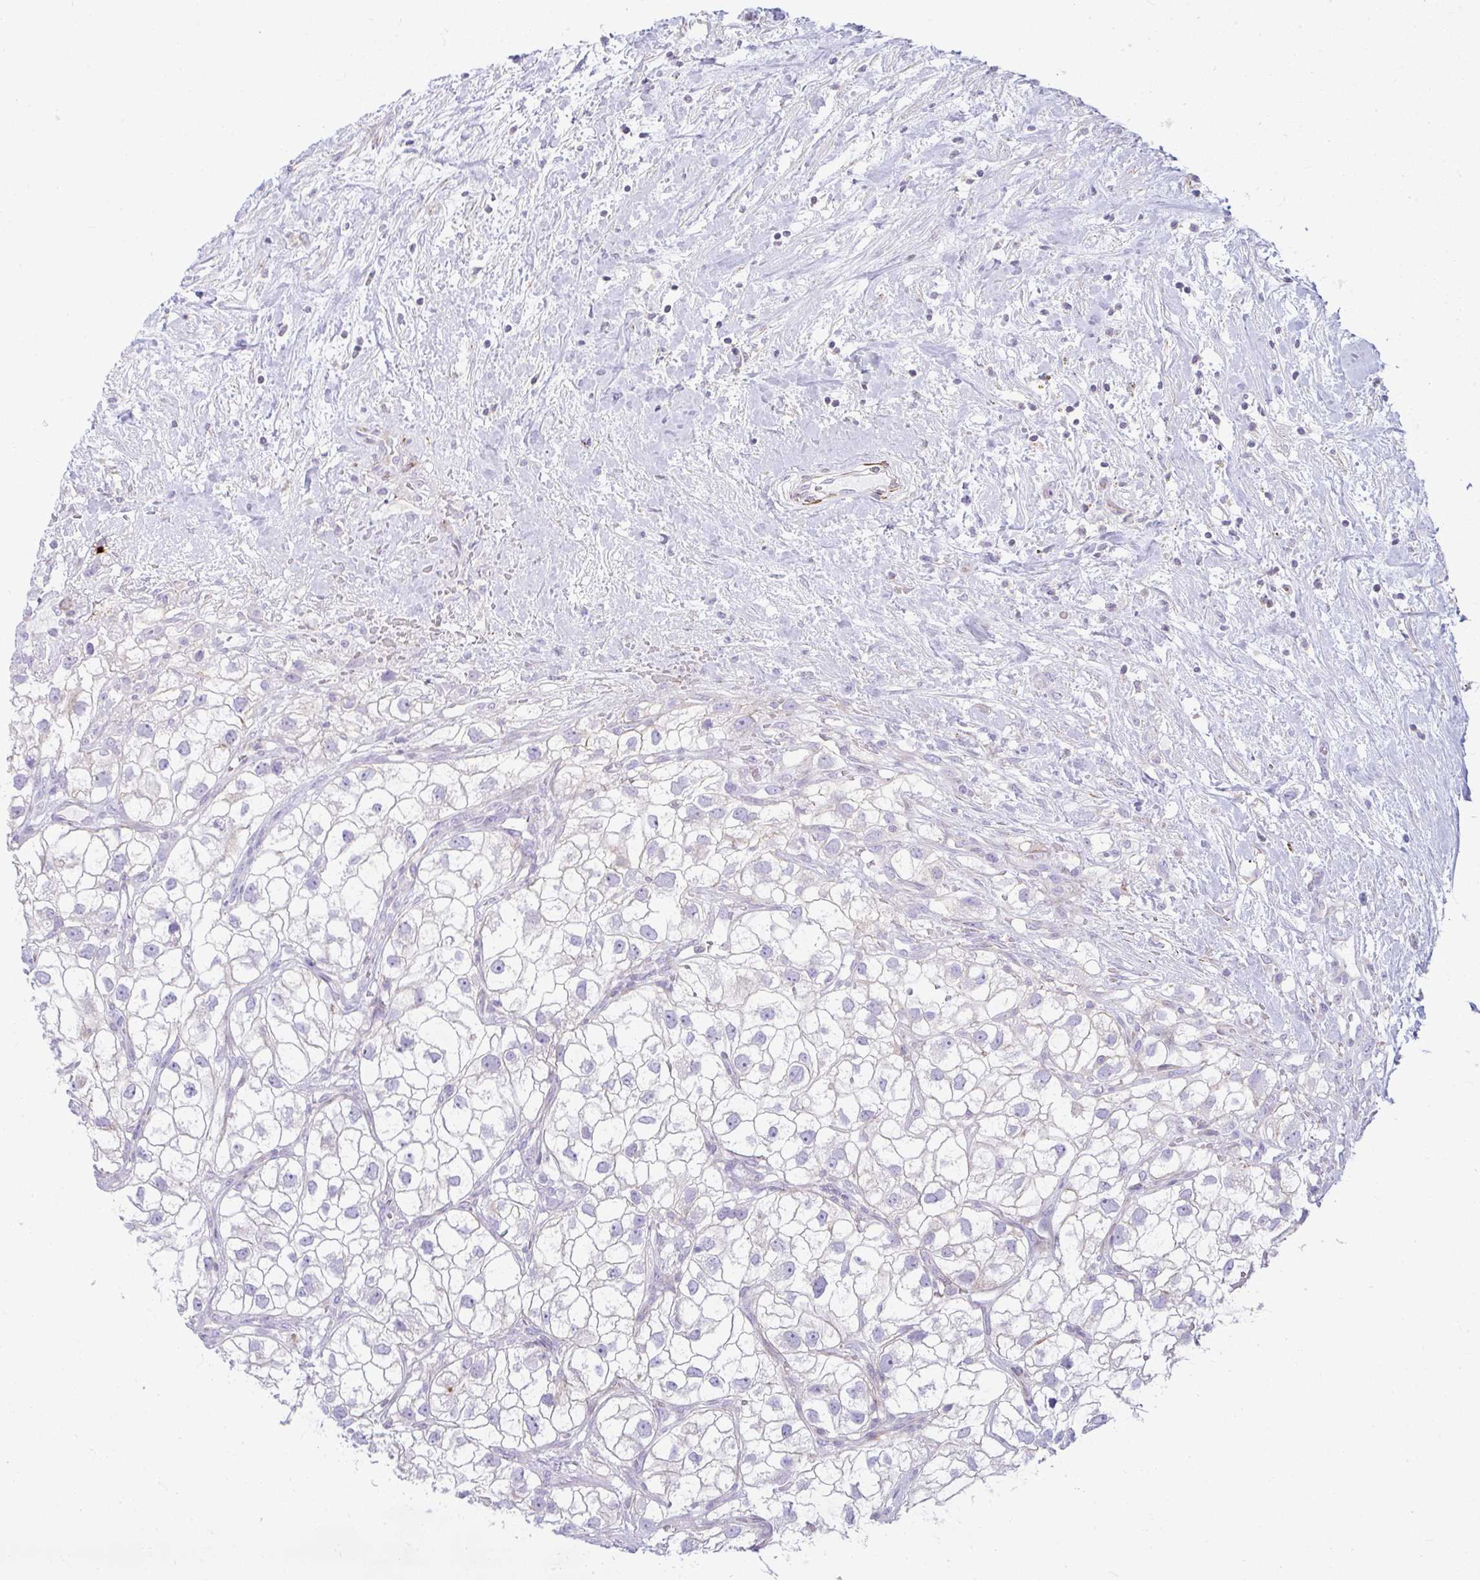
{"staining": {"intensity": "negative", "quantity": "none", "location": "none"}, "tissue": "renal cancer", "cell_type": "Tumor cells", "image_type": "cancer", "snomed": [{"axis": "morphology", "description": "Adenocarcinoma, NOS"}, {"axis": "topography", "description": "Kidney"}], "caption": "An IHC photomicrograph of renal adenocarcinoma is shown. There is no staining in tumor cells of renal adenocarcinoma.", "gene": "CDRT15", "patient": {"sex": "male", "age": 59}}